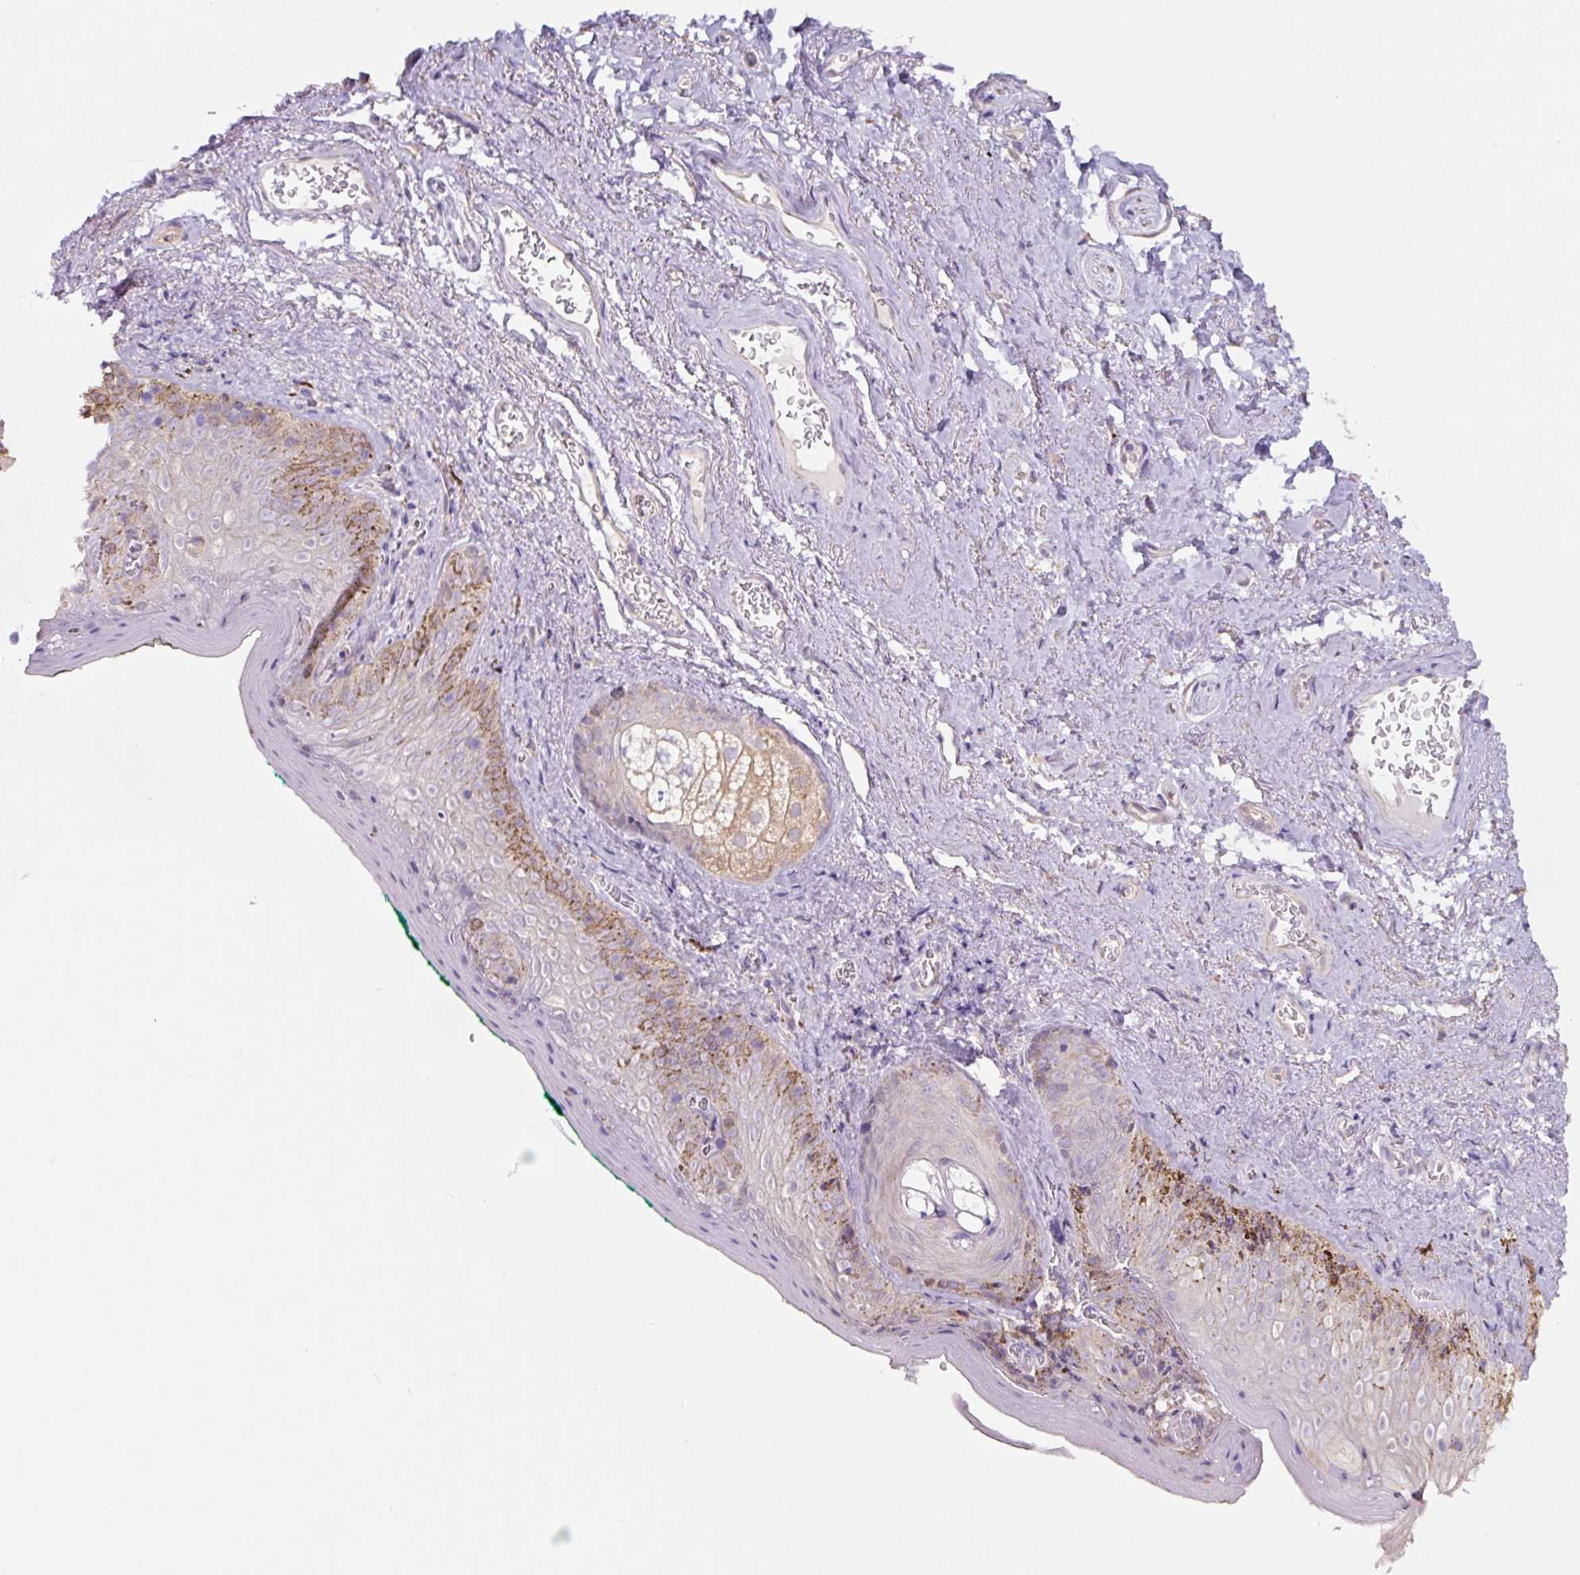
{"staining": {"intensity": "moderate", "quantity": "<25%", "location": "cytoplasmic/membranous"}, "tissue": "vagina", "cell_type": "Squamous epithelial cells", "image_type": "normal", "snomed": [{"axis": "morphology", "description": "Normal tissue, NOS"}, {"axis": "topography", "description": "Vulva"}, {"axis": "topography", "description": "Vagina"}, {"axis": "topography", "description": "Peripheral nerve tissue"}], "caption": "The photomicrograph reveals a brown stain indicating the presence of a protein in the cytoplasmic/membranous of squamous epithelial cells in vagina. (DAB IHC with brightfield microscopy, high magnification).", "gene": "ASRGL1", "patient": {"sex": "female", "age": 66}}